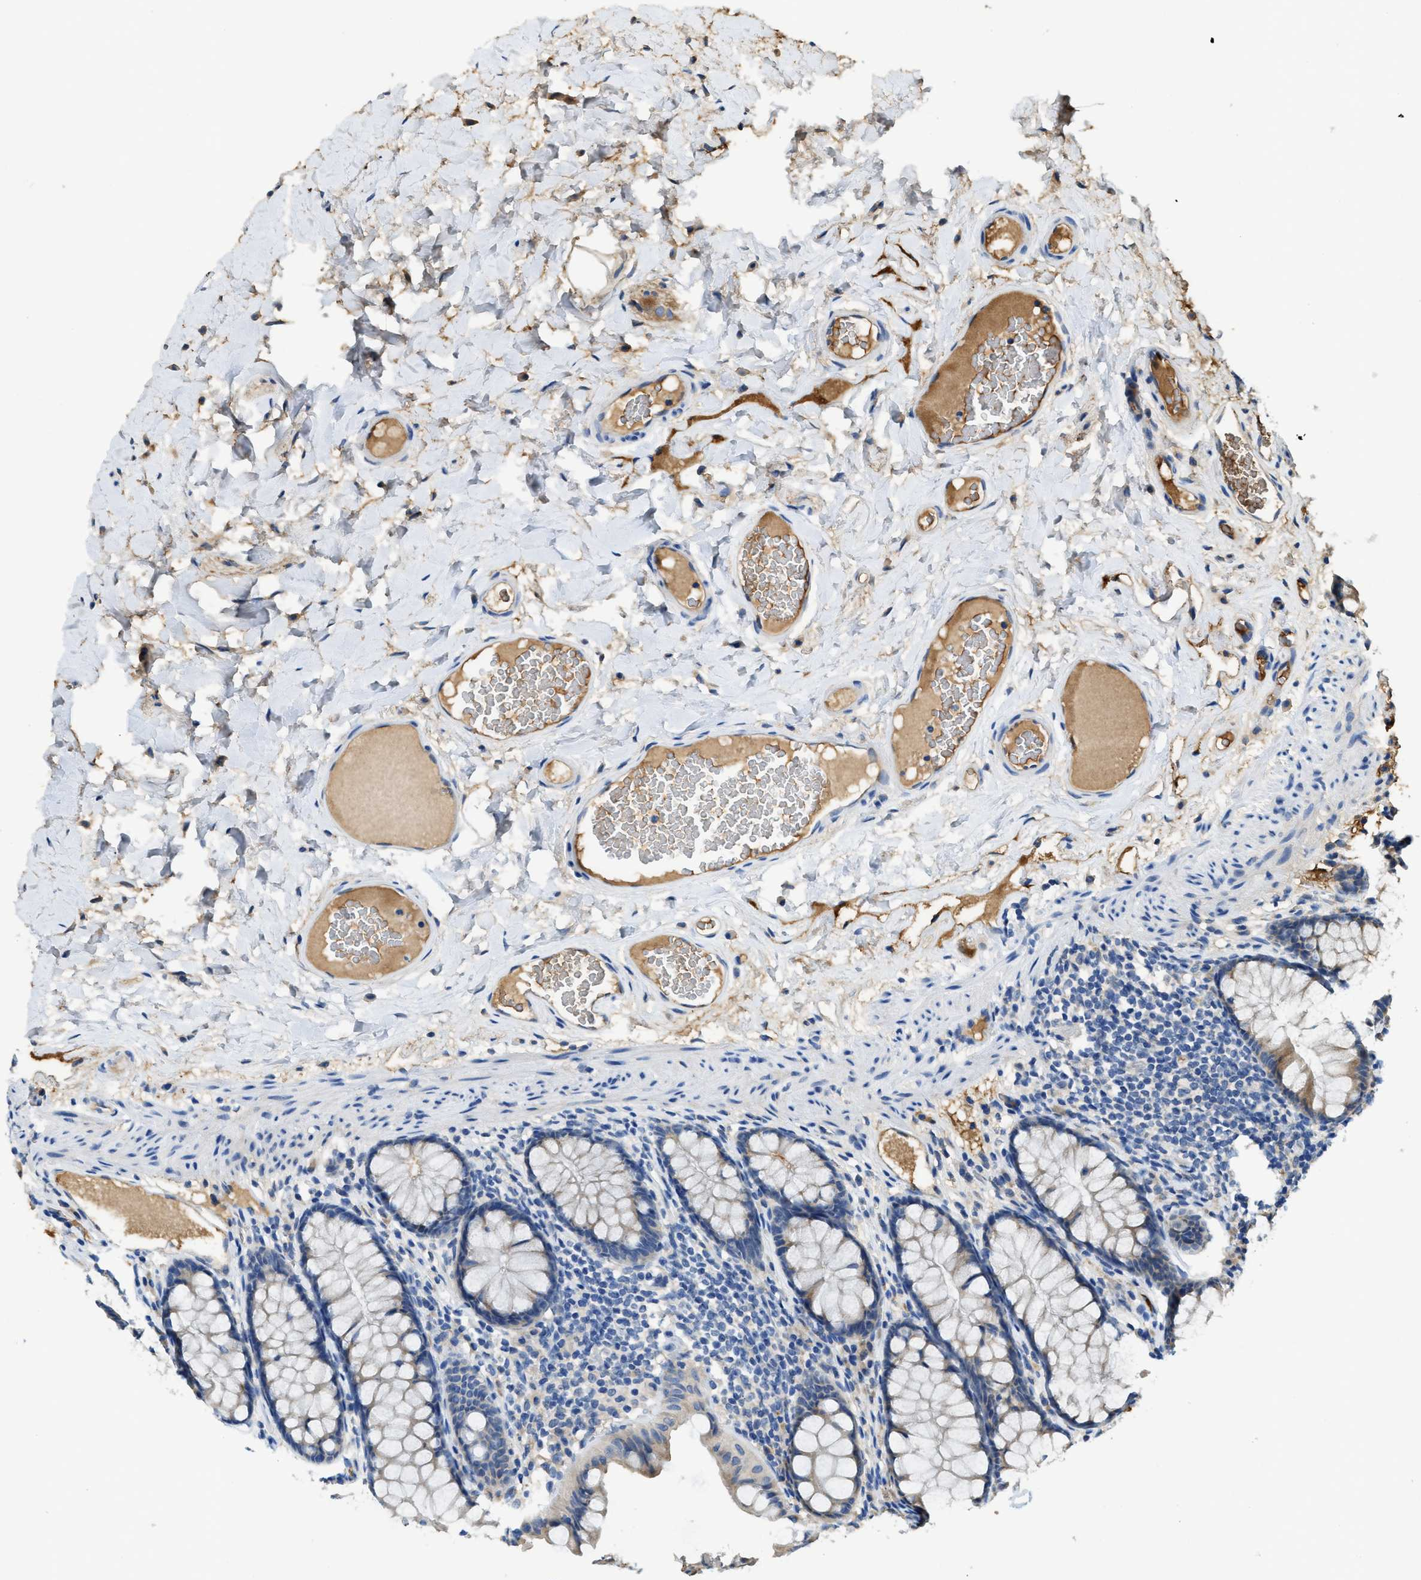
{"staining": {"intensity": "moderate", "quantity": "25%-75%", "location": "cytoplasmic/membranous"}, "tissue": "colon", "cell_type": "Endothelial cells", "image_type": "normal", "snomed": [{"axis": "morphology", "description": "Normal tissue, NOS"}, {"axis": "topography", "description": "Colon"}], "caption": "An IHC photomicrograph of unremarkable tissue is shown. Protein staining in brown labels moderate cytoplasmic/membranous positivity in colon within endothelial cells. The staining was performed using DAB, with brown indicating positive protein expression. Nuclei are stained blue with hematoxylin.", "gene": "RIPK2", "patient": {"sex": "female", "age": 55}}